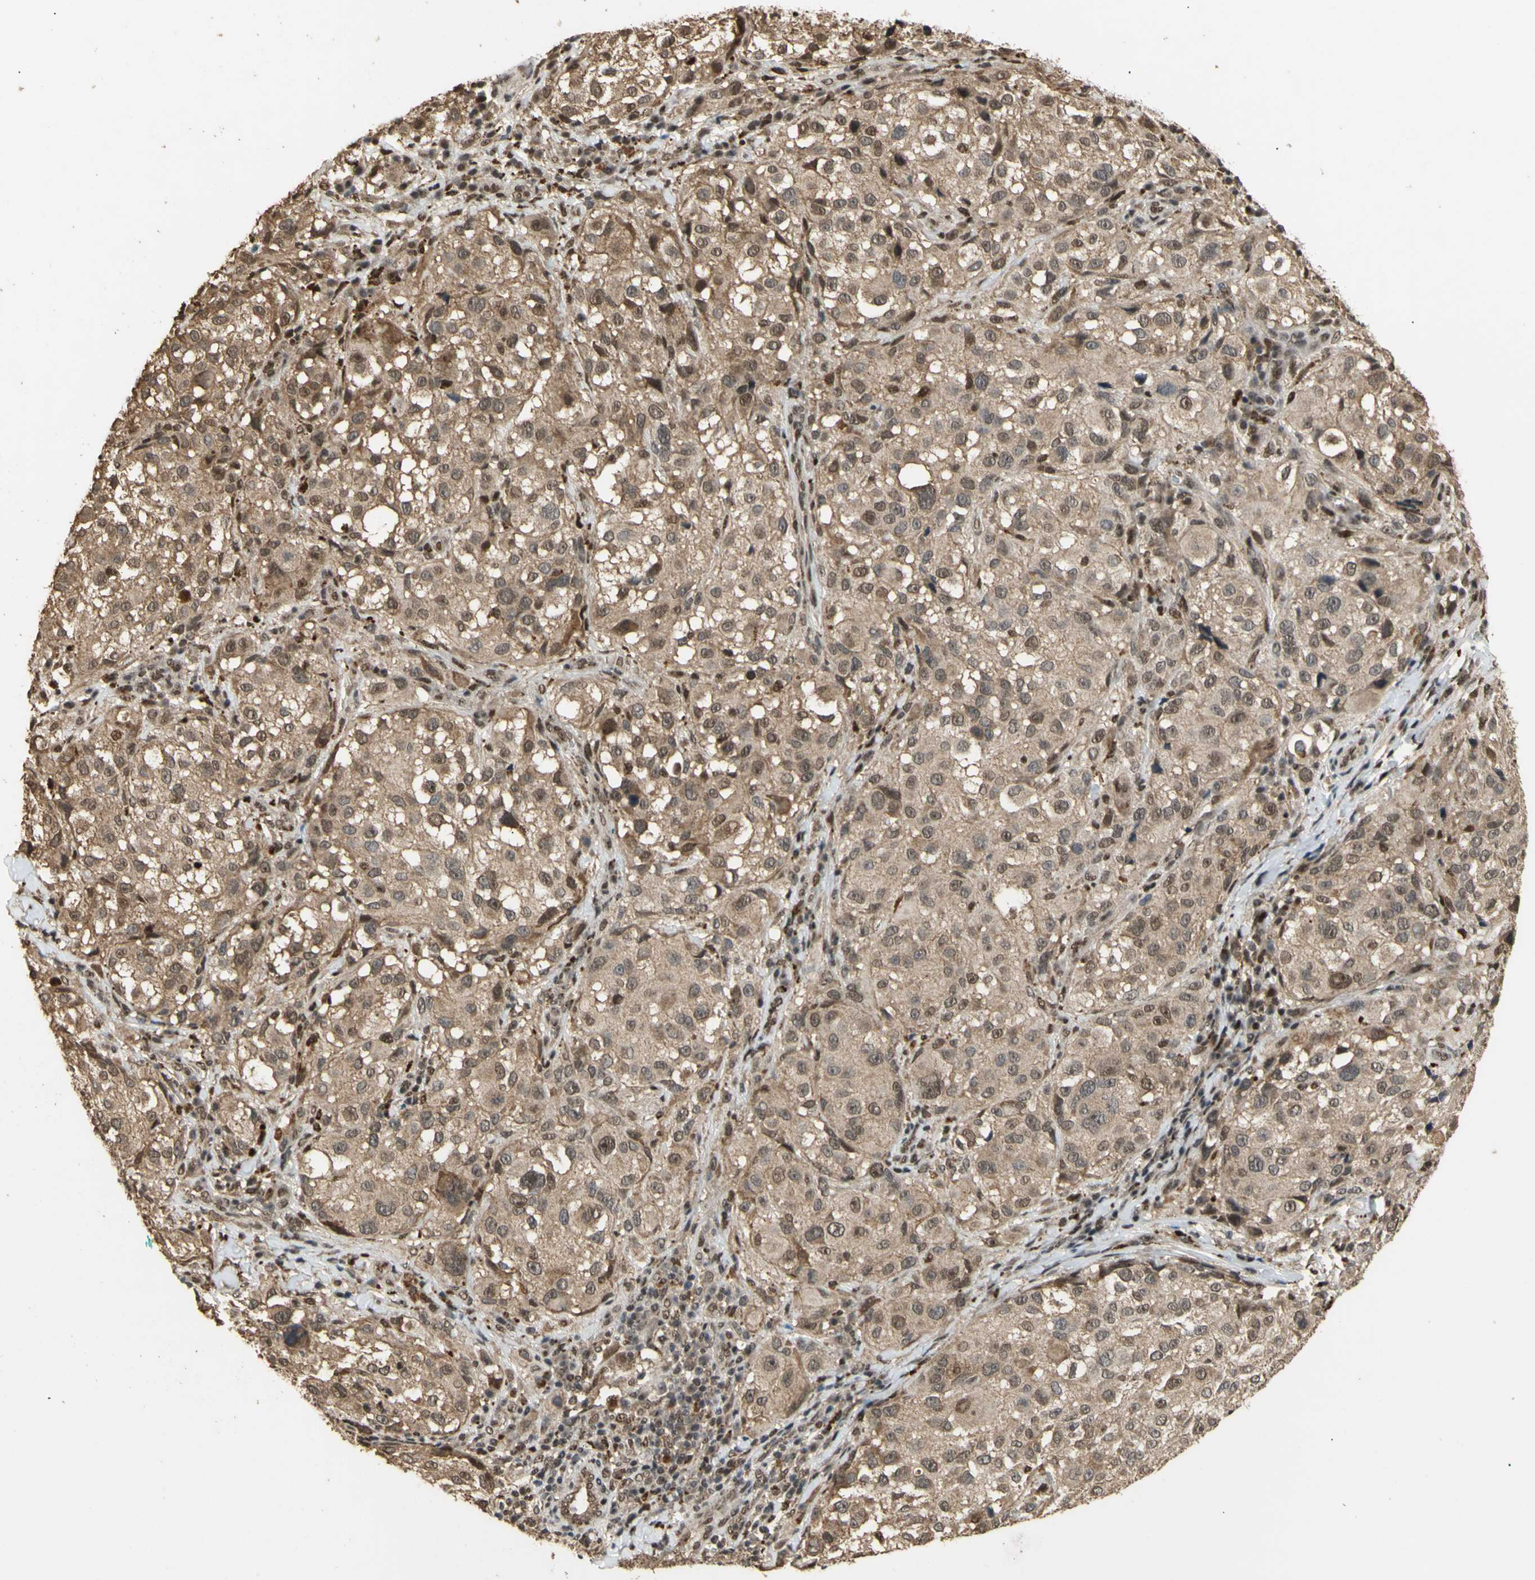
{"staining": {"intensity": "moderate", "quantity": ">75%", "location": "cytoplasmic/membranous"}, "tissue": "melanoma", "cell_type": "Tumor cells", "image_type": "cancer", "snomed": [{"axis": "morphology", "description": "Necrosis, NOS"}, {"axis": "morphology", "description": "Malignant melanoma, NOS"}, {"axis": "topography", "description": "Skin"}], "caption": "Malignant melanoma stained with DAB immunohistochemistry (IHC) displays medium levels of moderate cytoplasmic/membranous staining in approximately >75% of tumor cells. The protein of interest is stained brown, and the nuclei are stained in blue (DAB IHC with brightfield microscopy, high magnification).", "gene": "GTF2E2", "patient": {"sex": "female", "age": 87}}